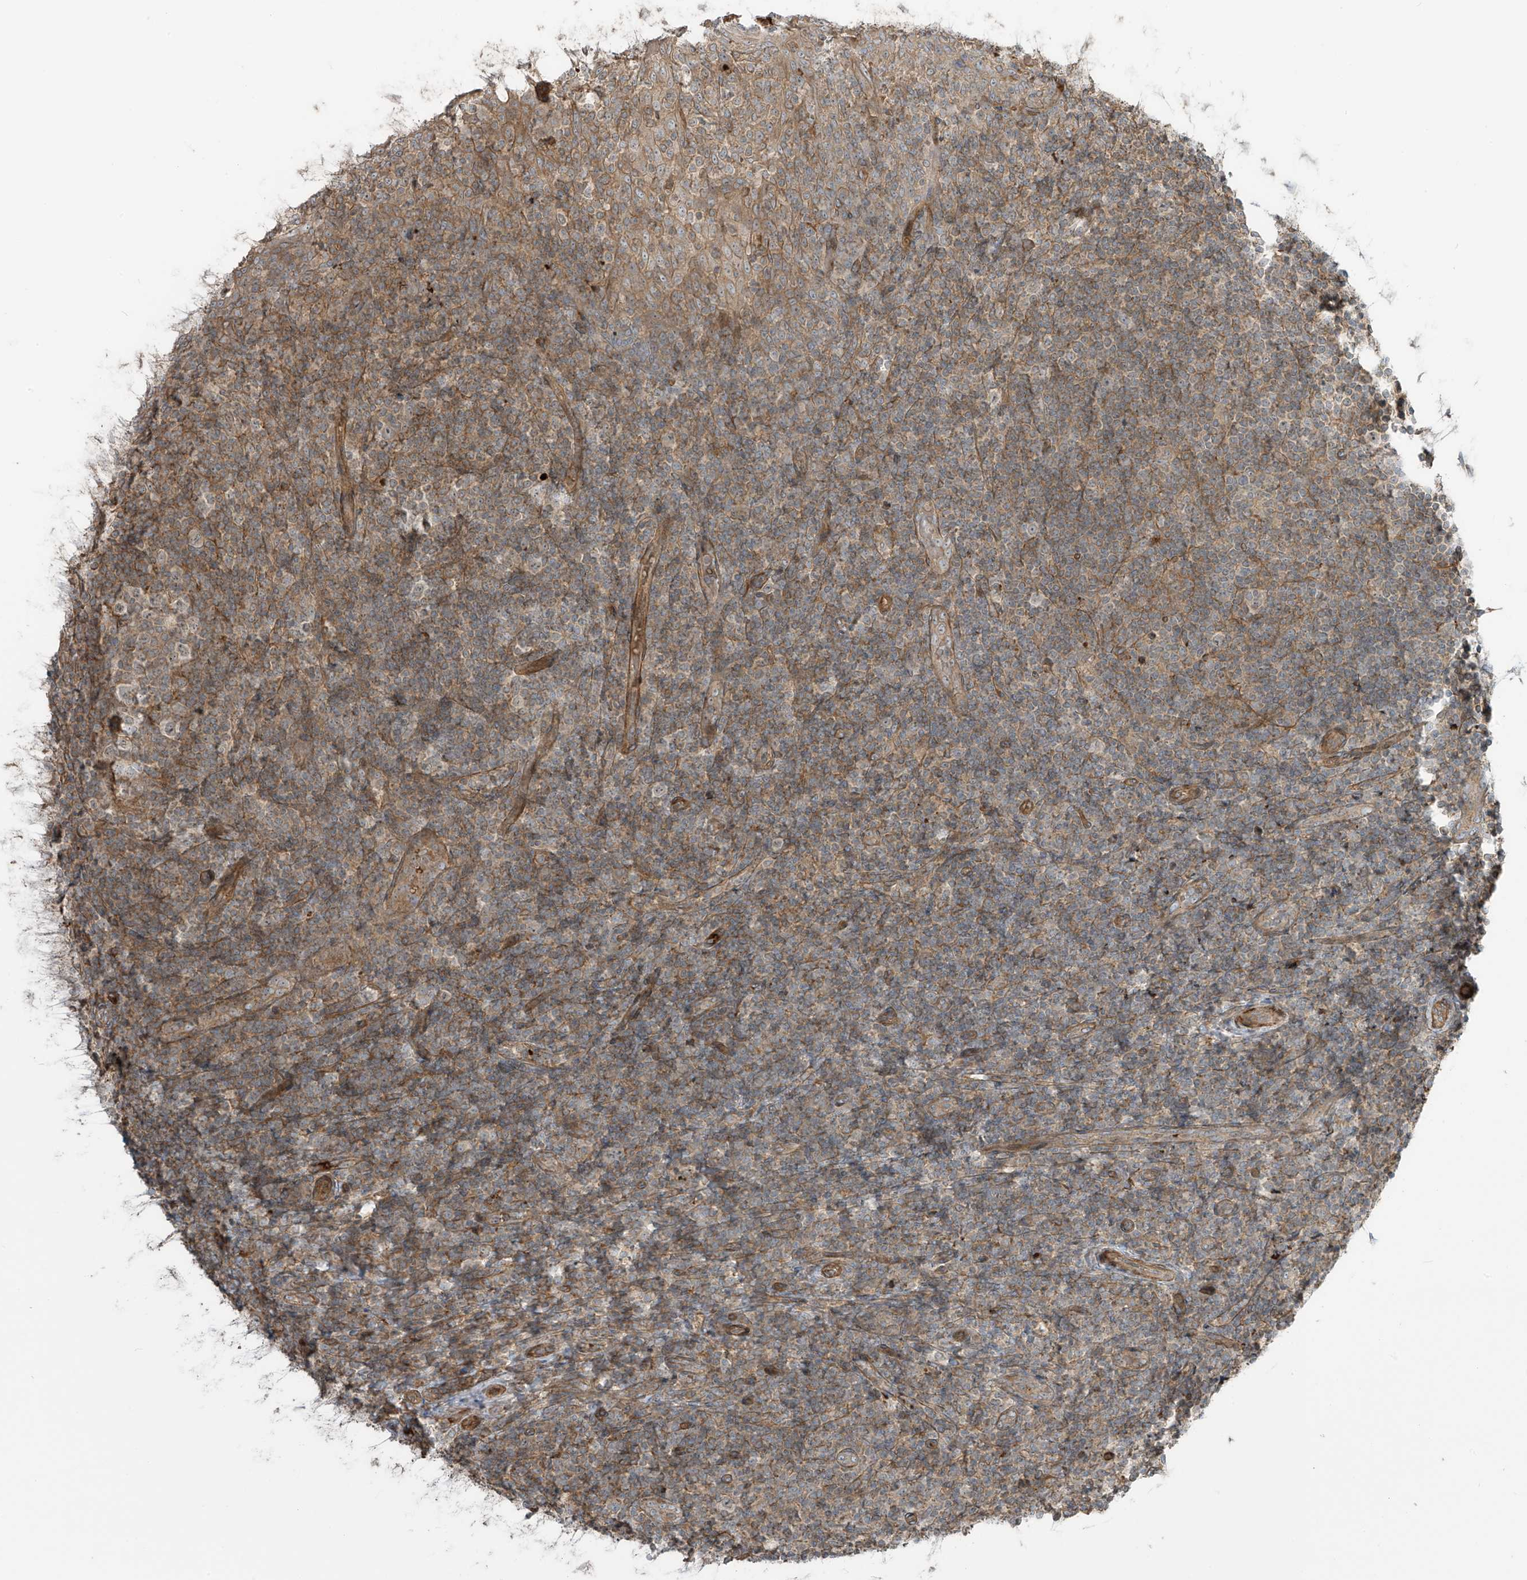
{"staining": {"intensity": "moderate", "quantity": "25%-75%", "location": "cytoplasmic/membranous"}, "tissue": "tonsil", "cell_type": "Germinal center cells", "image_type": "normal", "snomed": [{"axis": "morphology", "description": "Normal tissue, NOS"}, {"axis": "topography", "description": "Tonsil"}], "caption": "There is medium levels of moderate cytoplasmic/membranous expression in germinal center cells of benign tonsil, as demonstrated by immunohistochemical staining (brown color).", "gene": "ENTR1", "patient": {"sex": "female", "age": 19}}